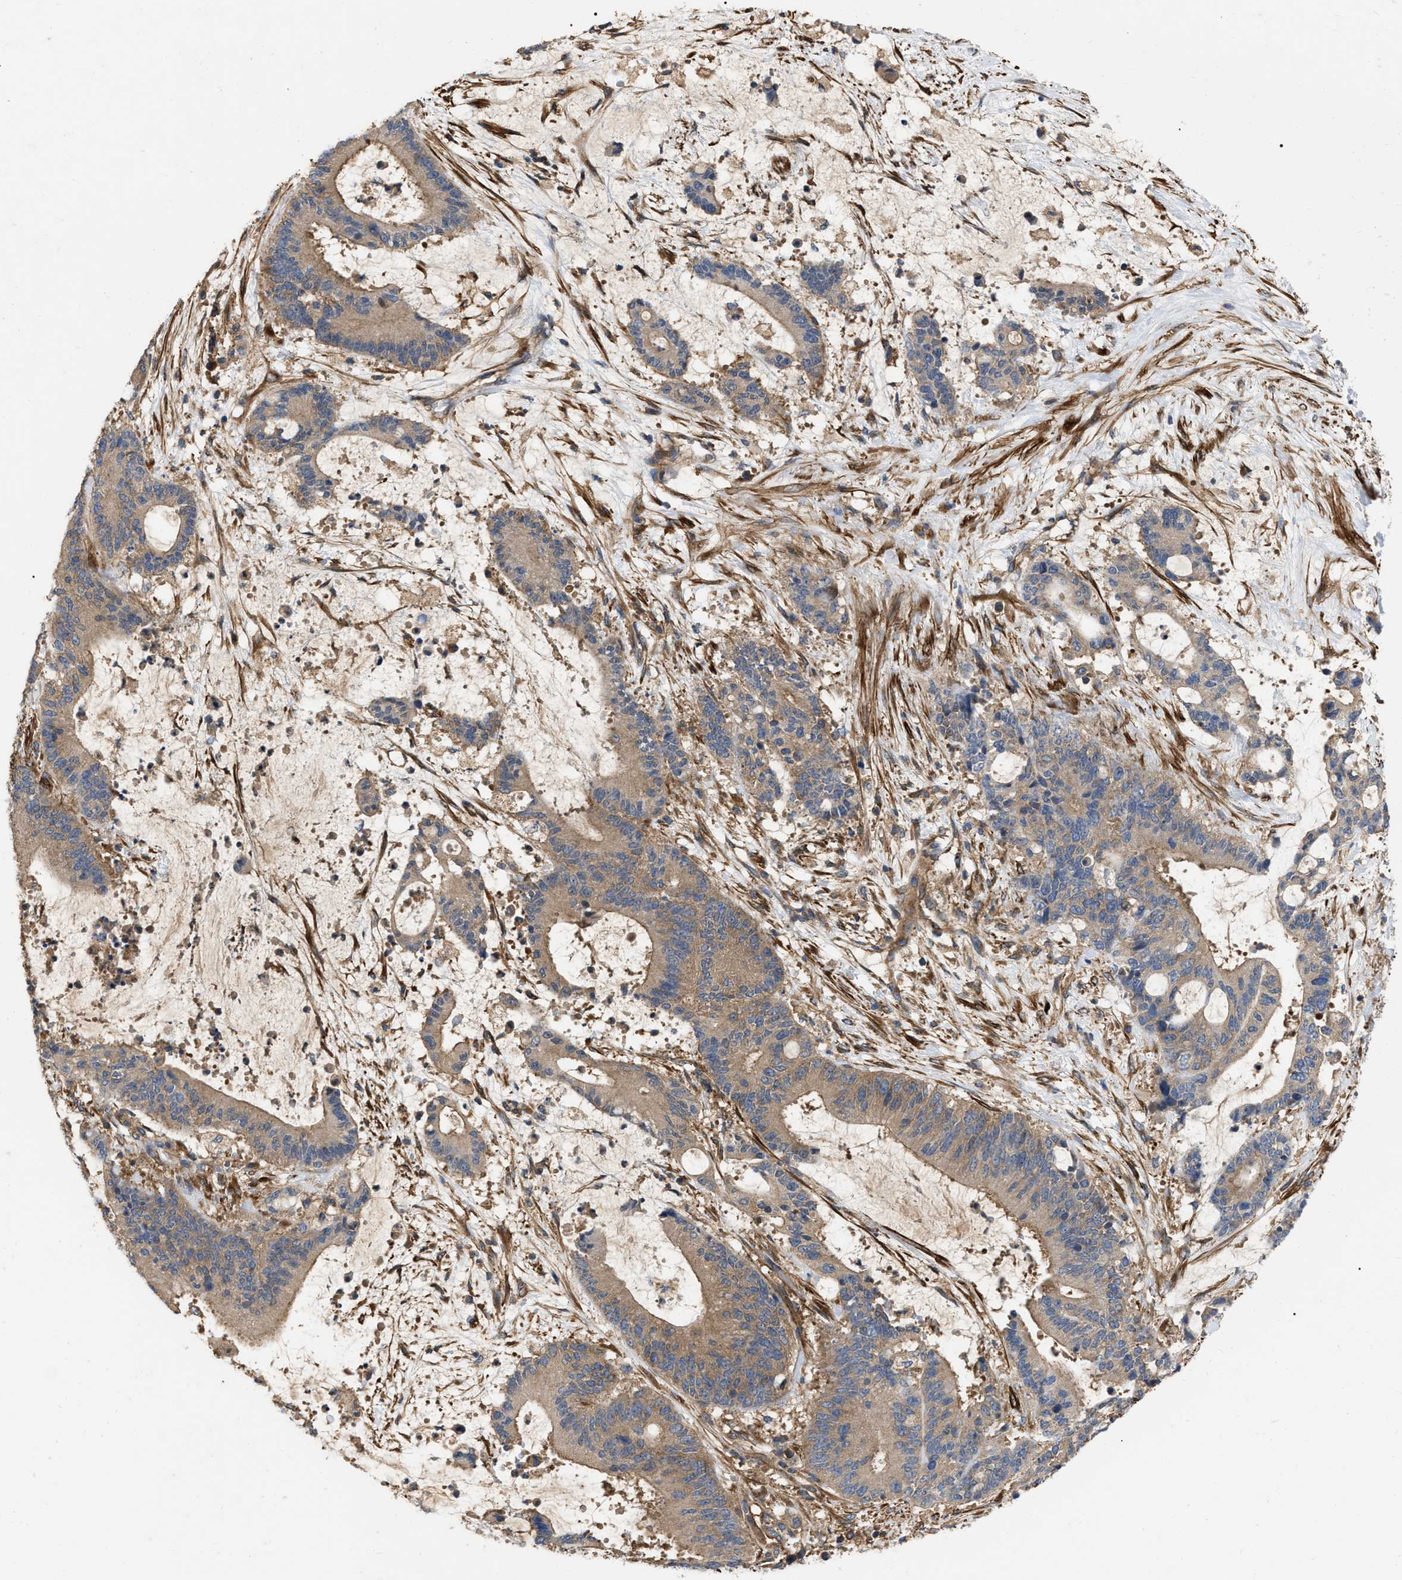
{"staining": {"intensity": "weak", "quantity": ">75%", "location": "cytoplasmic/membranous"}, "tissue": "liver cancer", "cell_type": "Tumor cells", "image_type": "cancer", "snomed": [{"axis": "morphology", "description": "Normal tissue, NOS"}, {"axis": "morphology", "description": "Cholangiocarcinoma"}, {"axis": "topography", "description": "Liver"}, {"axis": "topography", "description": "Peripheral nerve tissue"}], "caption": "About >75% of tumor cells in human cholangiocarcinoma (liver) demonstrate weak cytoplasmic/membranous protein staining as visualized by brown immunohistochemical staining.", "gene": "RABEP1", "patient": {"sex": "female", "age": 73}}